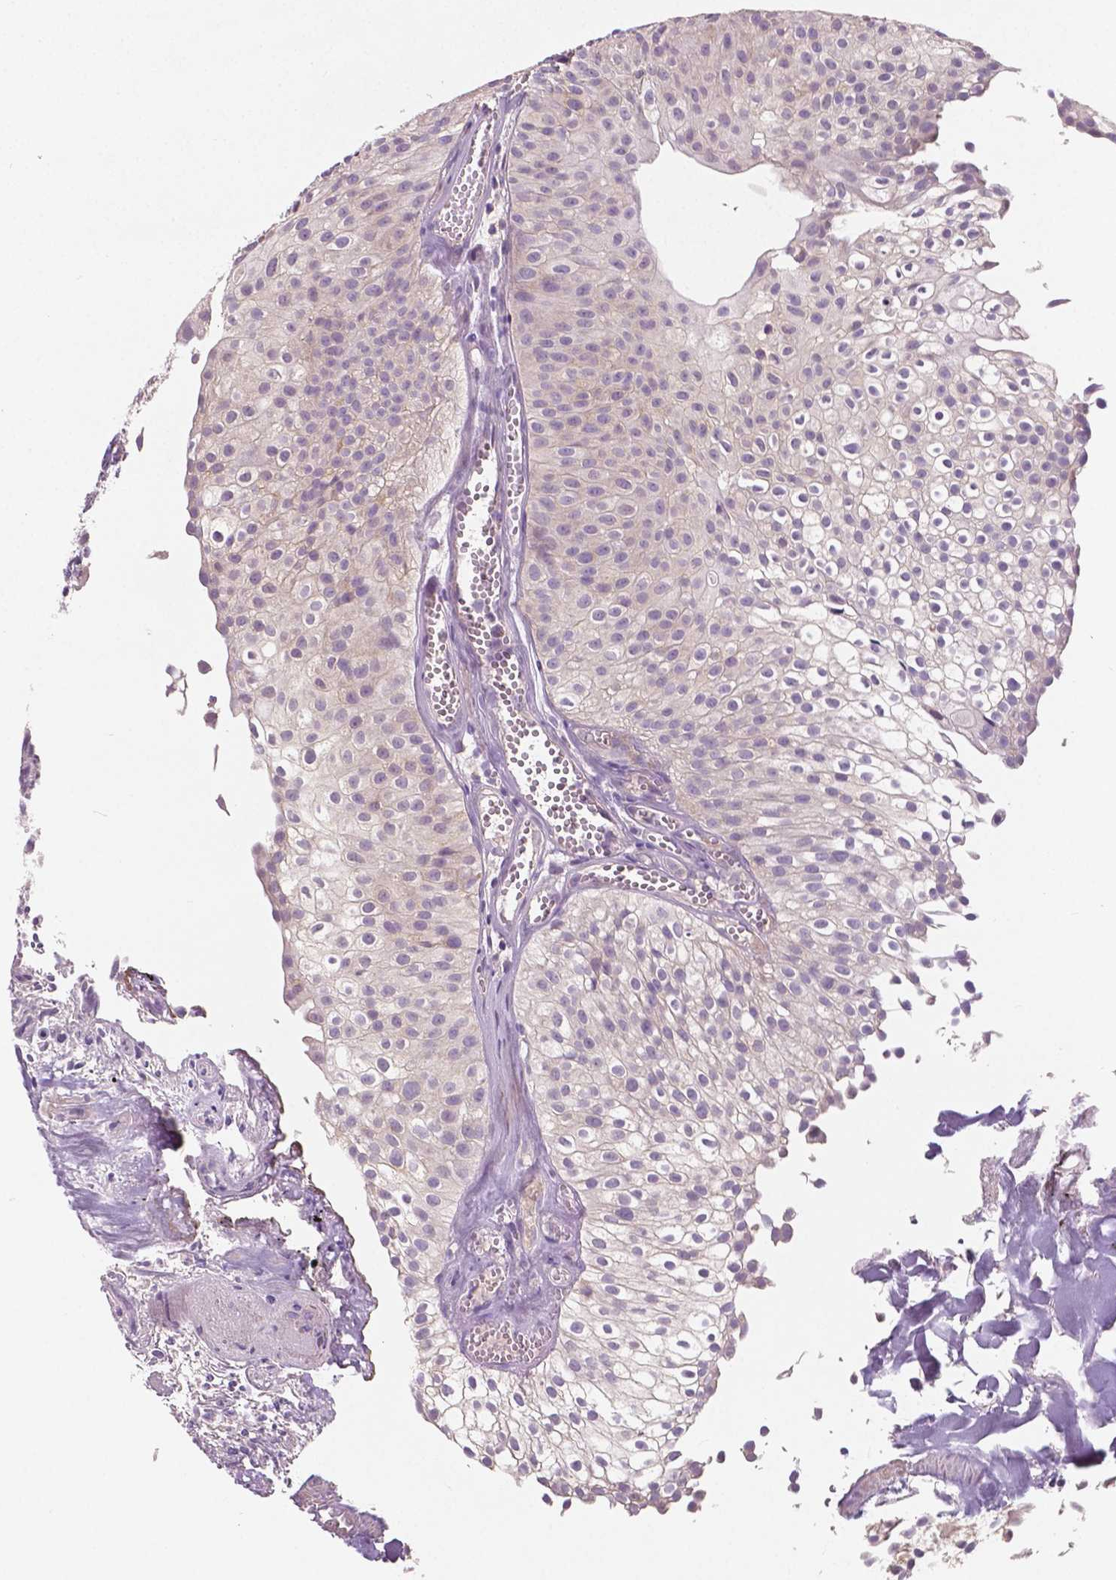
{"staining": {"intensity": "weak", "quantity": "<25%", "location": "cytoplasmic/membranous"}, "tissue": "urothelial cancer", "cell_type": "Tumor cells", "image_type": "cancer", "snomed": [{"axis": "morphology", "description": "Urothelial carcinoma, Low grade"}, {"axis": "topography", "description": "Urinary bladder"}], "caption": "This is an immunohistochemistry histopathology image of urothelial cancer. There is no positivity in tumor cells.", "gene": "LSM14B", "patient": {"sex": "male", "age": 70}}